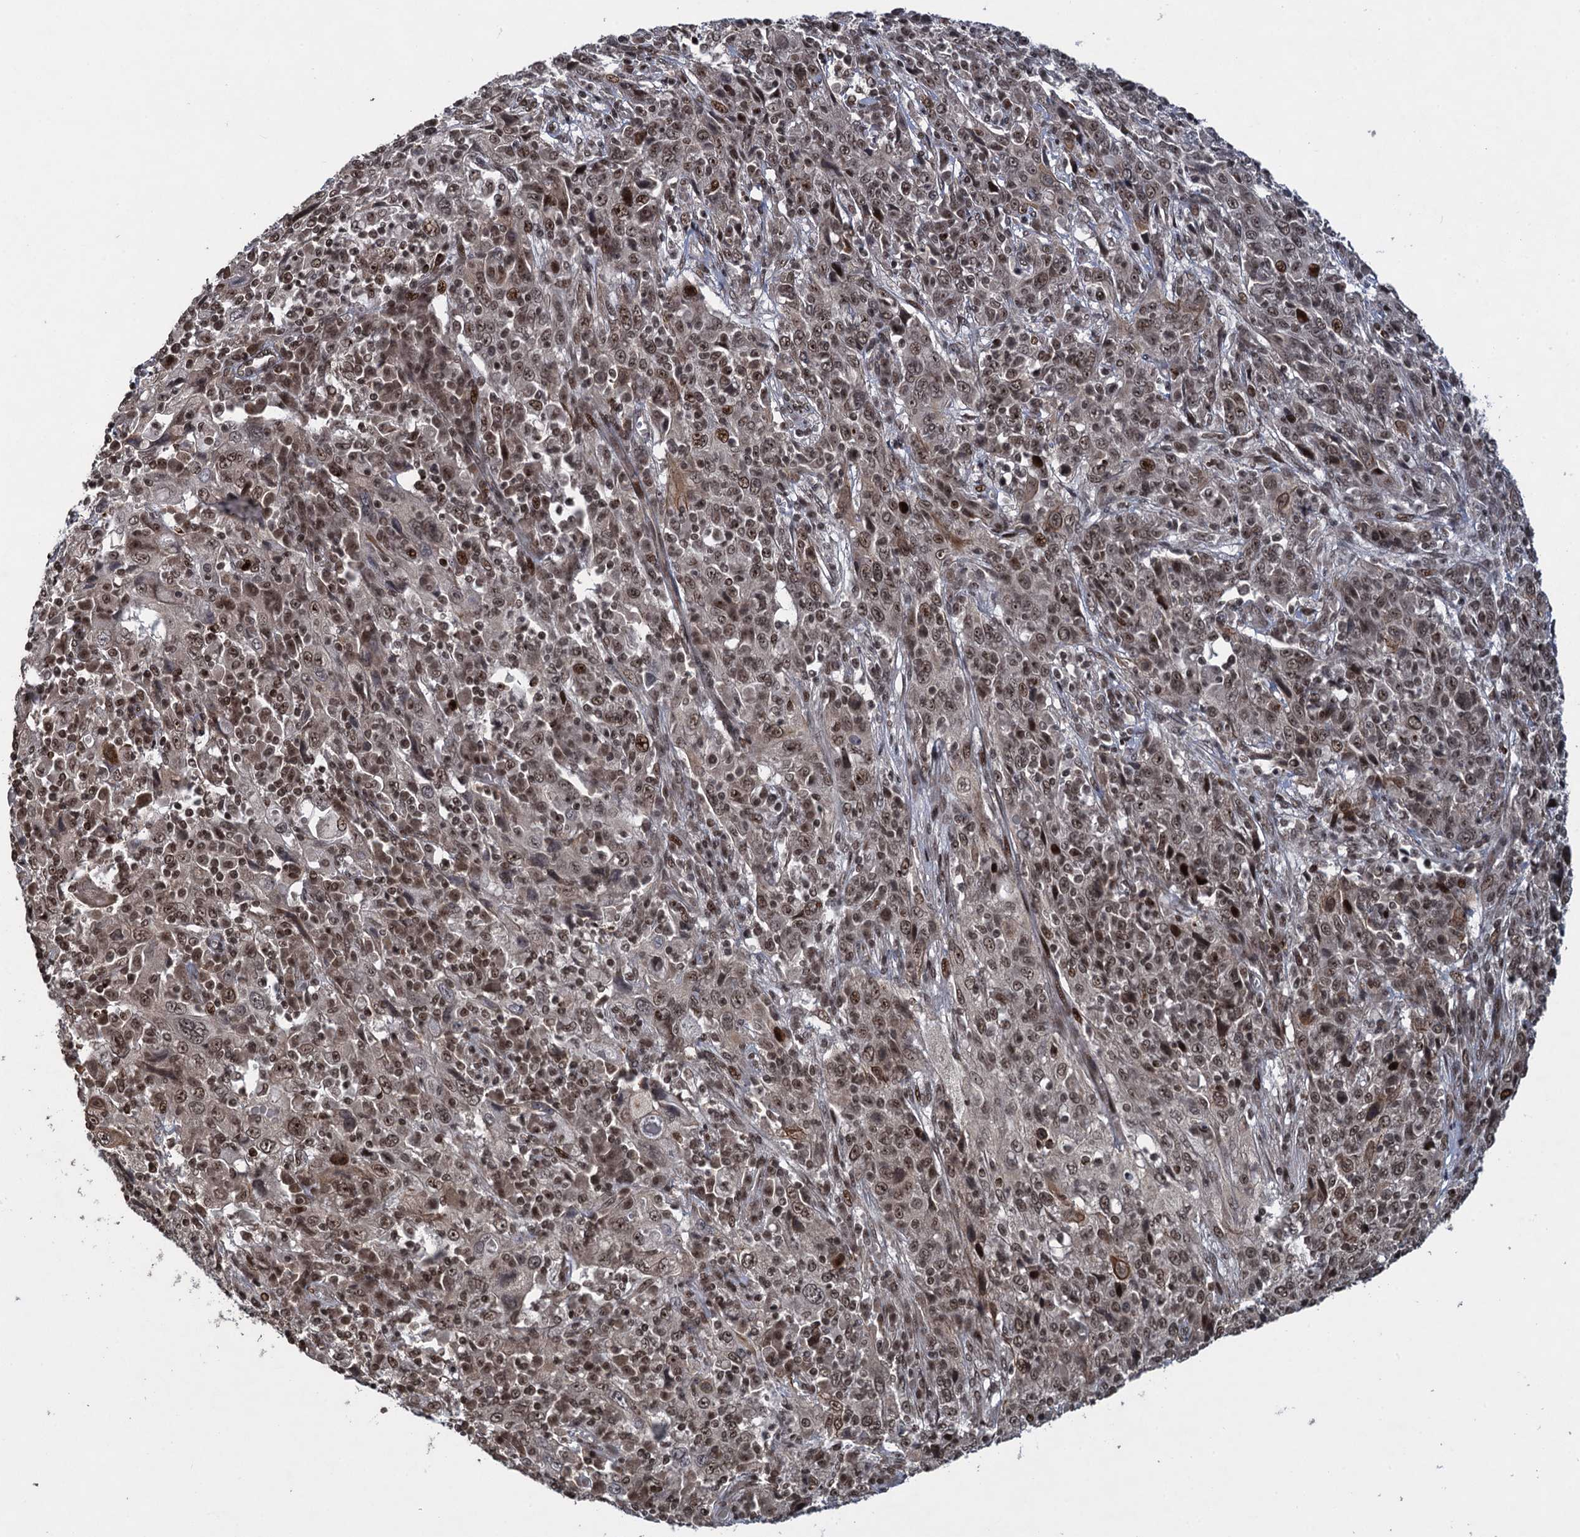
{"staining": {"intensity": "moderate", "quantity": ">75%", "location": "nuclear"}, "tissue": "cervical cancer", "cell_type": "Tumor cells", "image_type": "cancer", "snomed": [{"axis": "morphology", "description": "Squamous cell carcinoma, NOS"}, {"axis": "topography", "description": "Cervix"}], "caption": "A photomicrograph showing moderate nuclear expression in about >75% of tumor cells in squamous cell carcinoma (cervical), as visualized by brown immunohistochemical staining.", "gene": "ZNF169", "patient": {"sex": "female", "age": 46}}